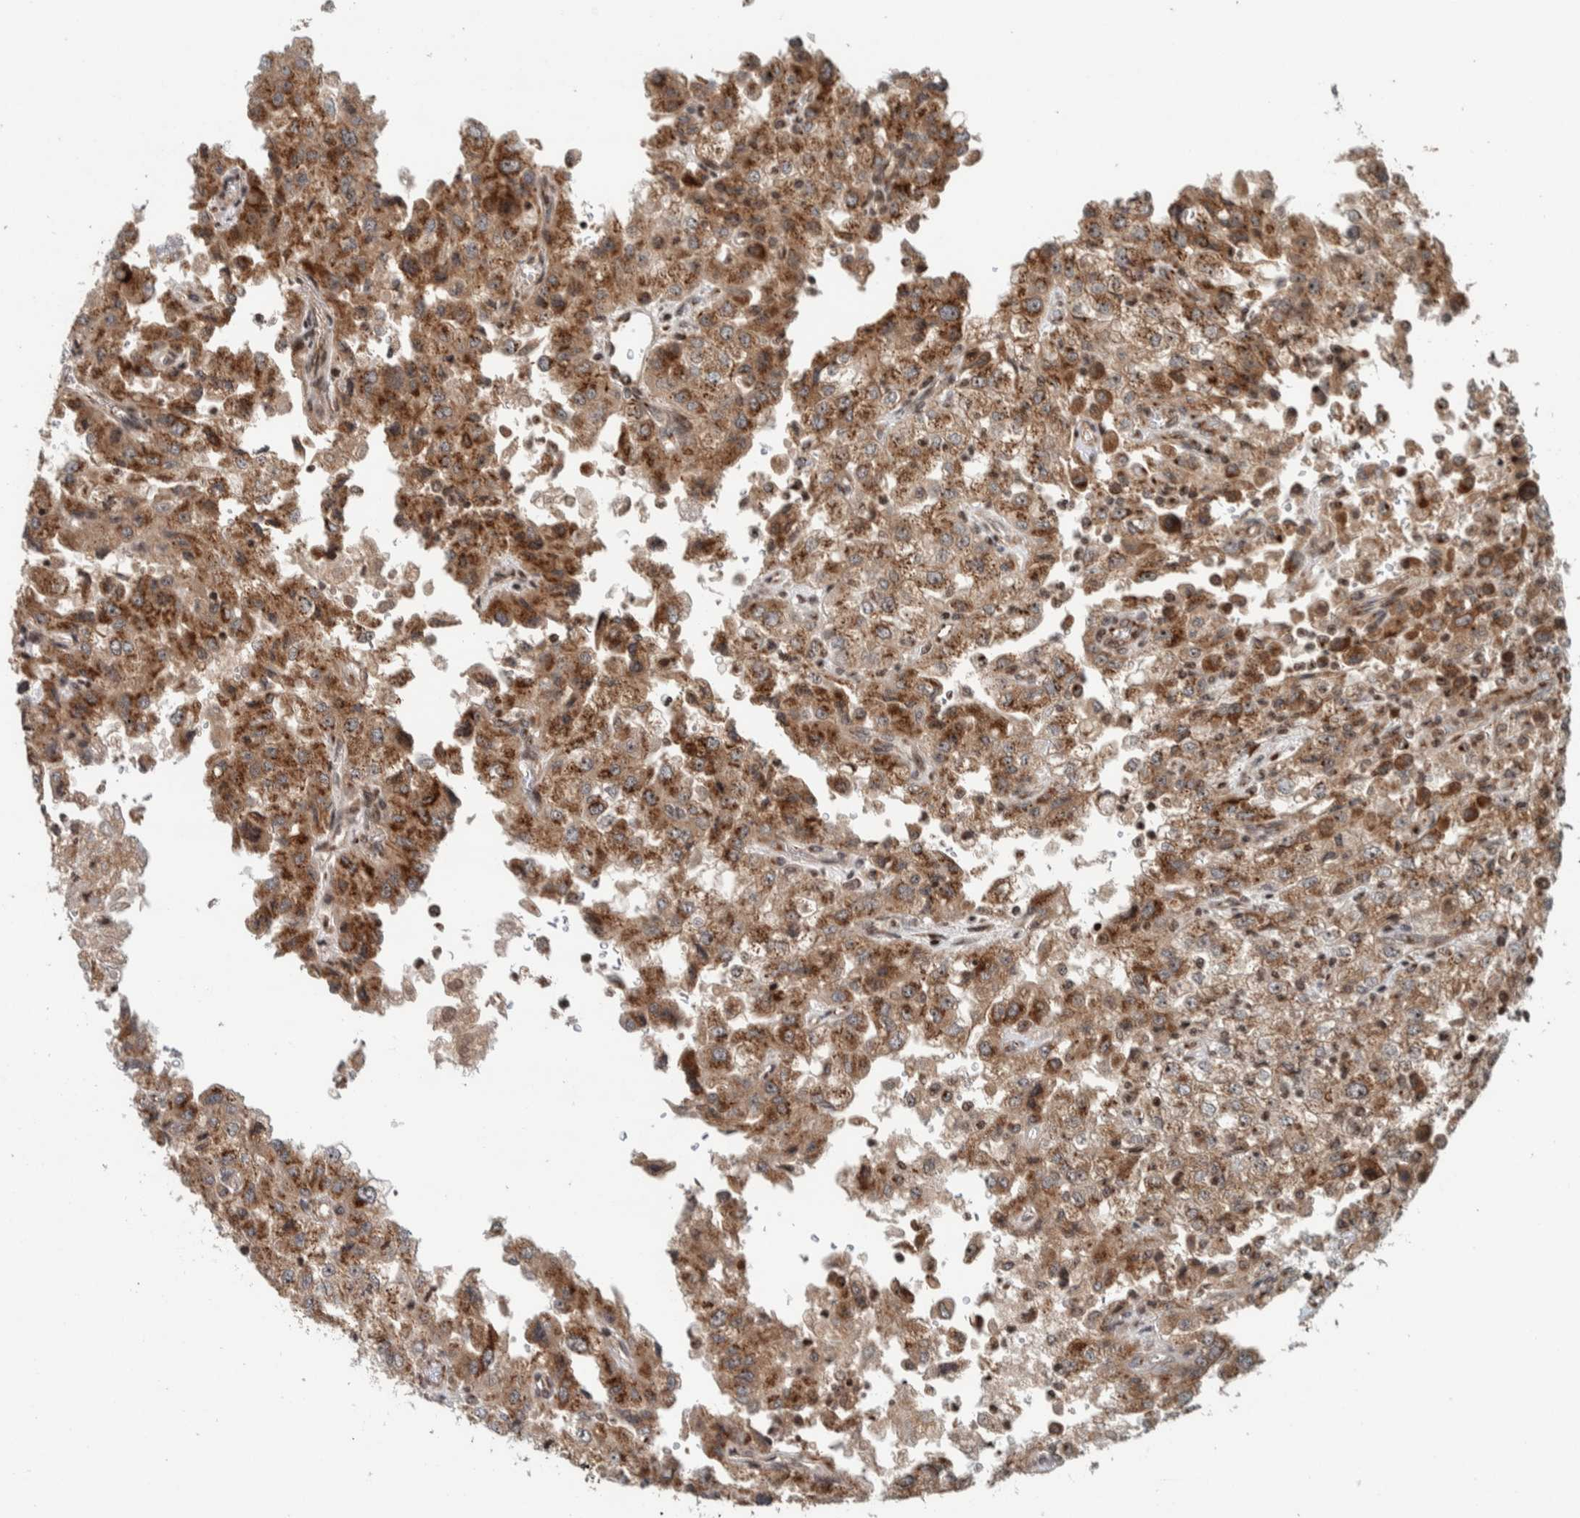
{"staining": {"intensity": "moderate", "quantity": ">75%", "location": "cytoplasmic/membranous"}, "tissue": "renal cancer", "cell_type": "Tumor cells", "image_type": "cancer", "snomed": [{"axis": "morphology", "description": "Adenocarcinoma, NOS"}, {"axis": "topography", "description": "Kidney"}], "caption": "Immunohistochemical staining of renal cancer shows medium levels of moderate cytoplasmic/membranous positivity in about >75% of tumor cells.", "gene": "CCDC182", "patient": {"sex": "female", "age": 54}}